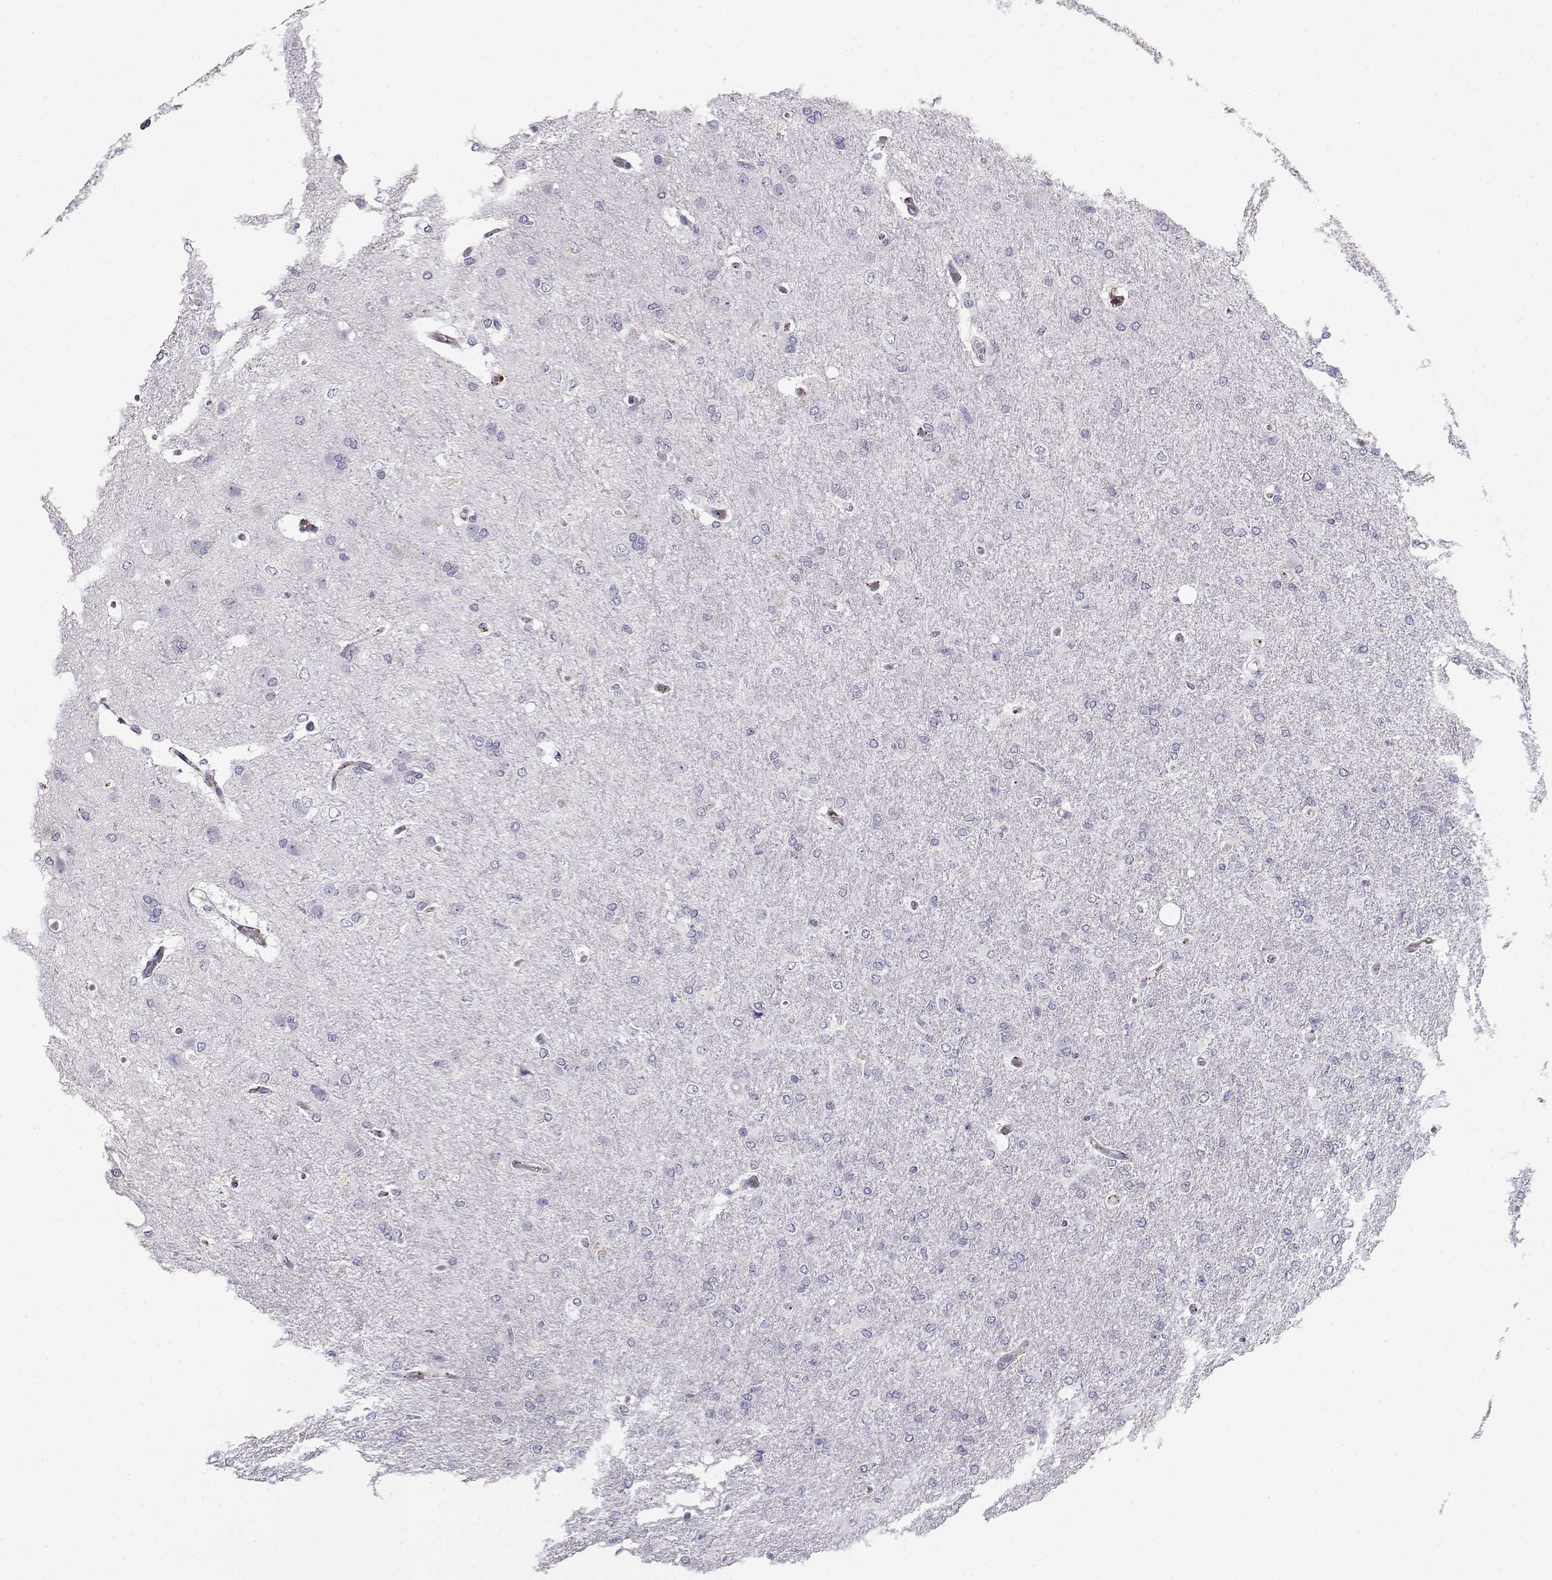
{"staining": {"intensity": "negative", "quantity": "none", "location": "none"}, "tissue": "glioma", "cell_type": "Tumor cells", "image_type": "cancer", "snomed": [{"axis": "morphology", "description": "Glioma, malignant, High grade"}, {"axis": "topography", "description": "Brain"}], "caption": "This photomicrograph is of glioma stained with immunohistochemistry to label a protein in brown with the nuclei are counter-stained blue. There is no positivity in tumor cells. (Stains: DAB (3,3'-diaminobenzidine) immunohistochemistry with hematoxylin counter stain, Microscopy: brightfield microscopy at high magnification).", "gene": "MYO1A", "patient": {"sex": "male", "age": 68}}